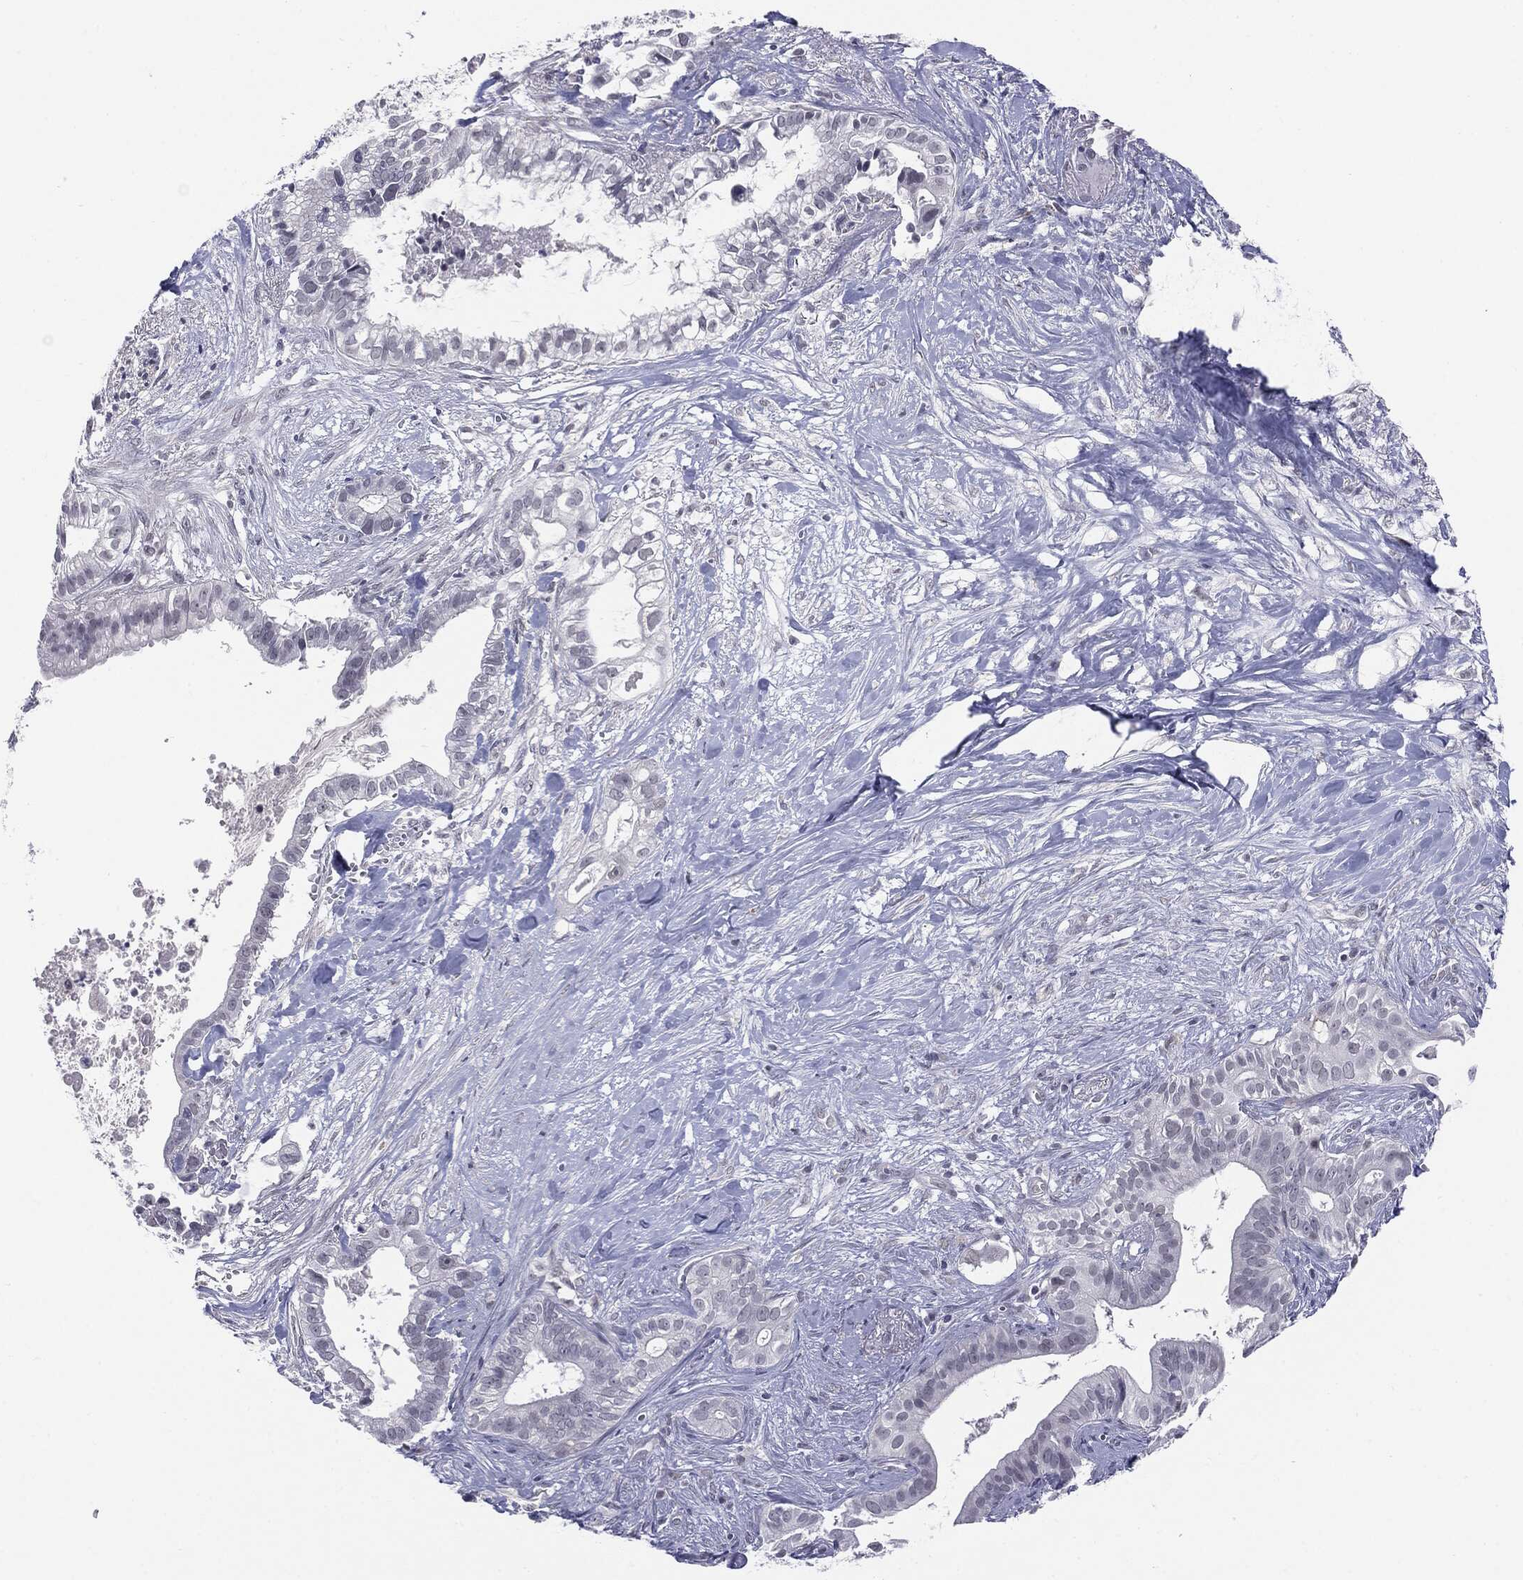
{"staining": {"intensity": "negative", "quantity": "none", "location": "none"}, "tissue": "pancreatic cancer", "cell_type": "Tumor cells", "image_type": "cancer", "snomed": [{"axis": "morphology", "description": "Adenocarcinoma, NOS"}, {"axis": "topography", "description": "Pancreas"}], "caption": "Immunohistochemical staining of human pancreatic adenocarcinoma demonstrates no significant staining in tumor cells.", "gene": "SLC5A5", "patient": {"sex": "male", "age": 61}}